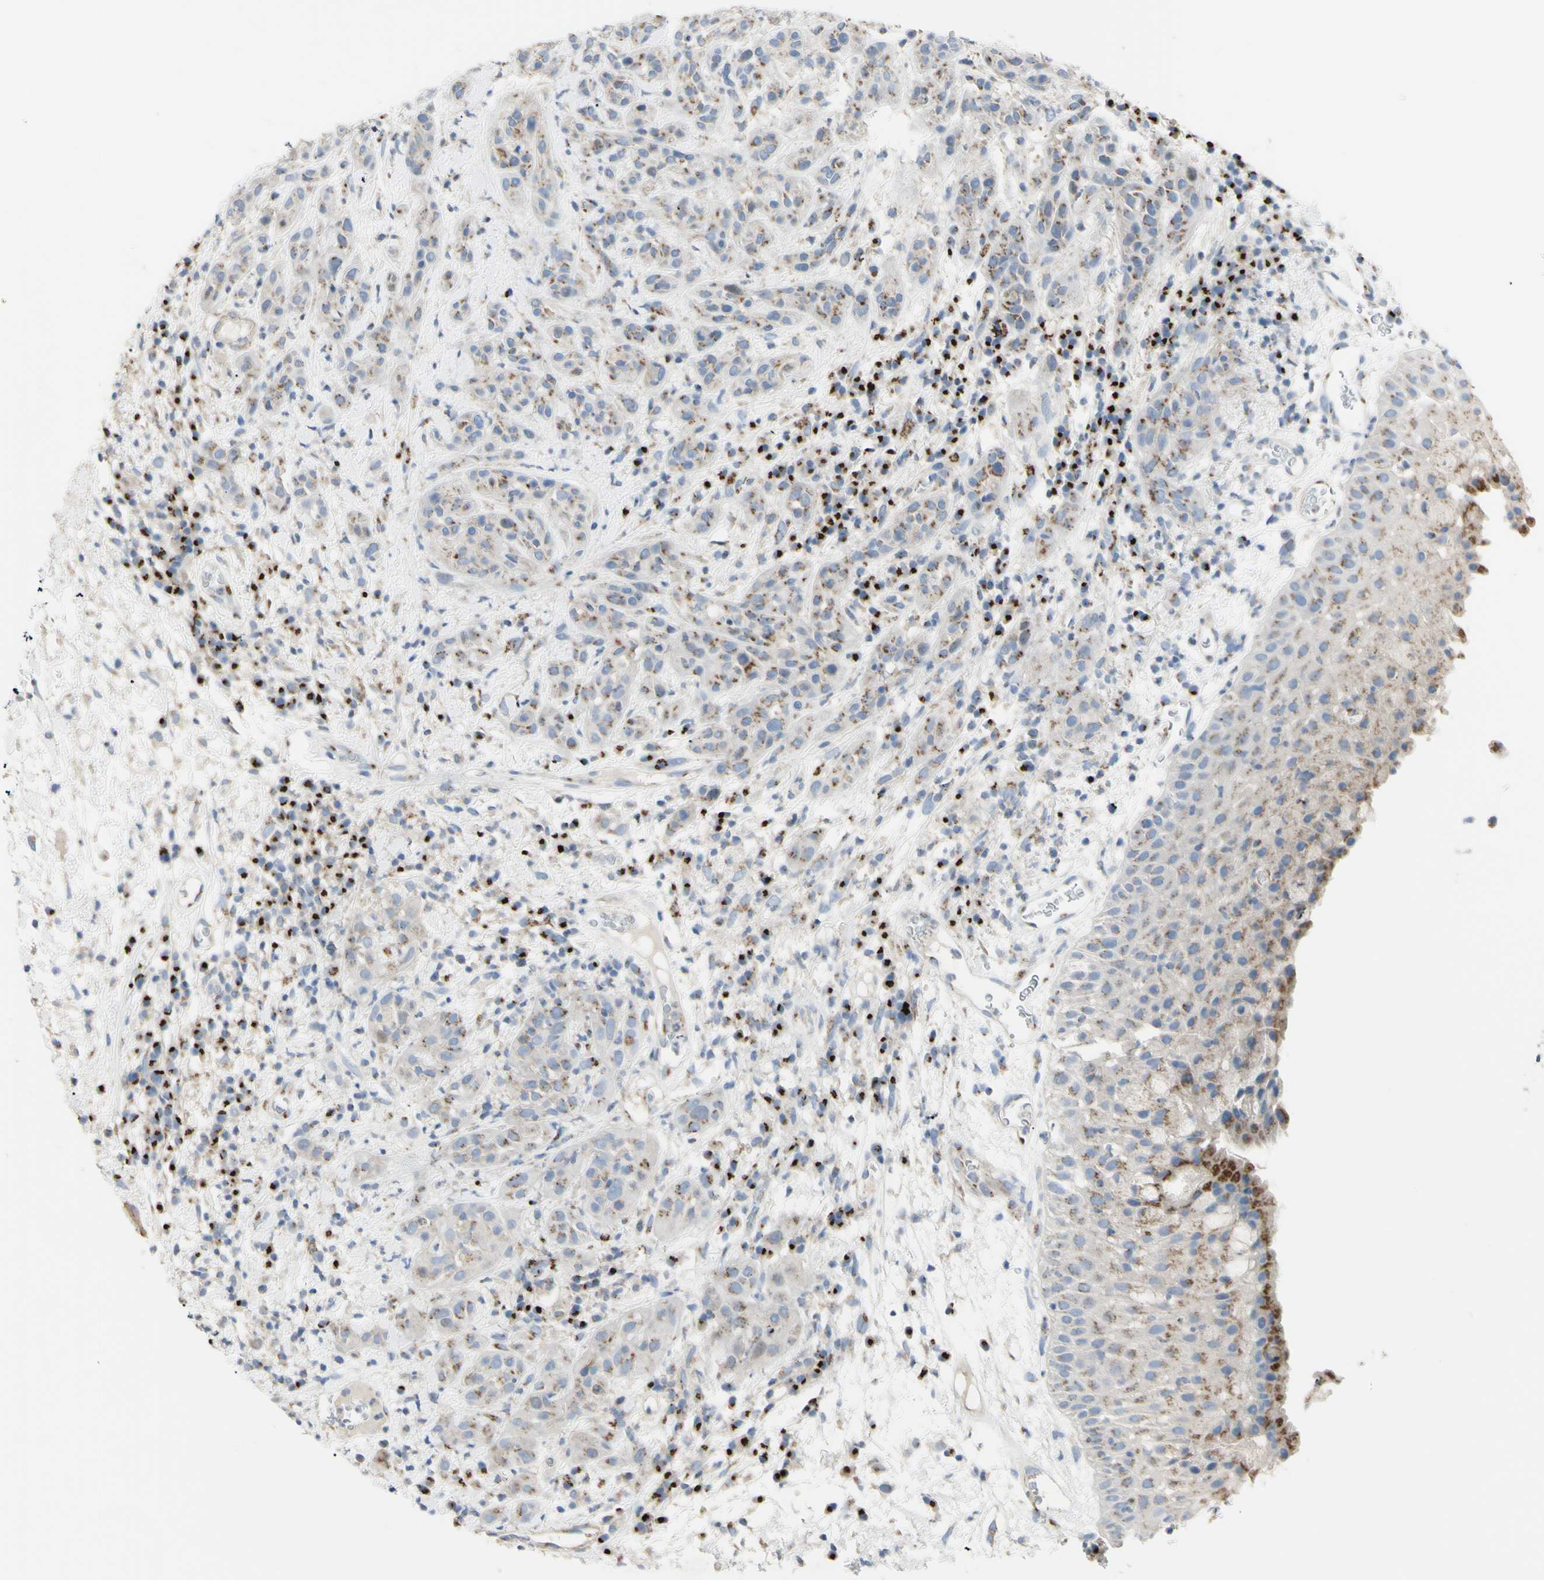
{"staining": {"intensity": "moderate", "quantity": "25%-75%", "location": "cytoplasmic/membranous"}, "tissue": "head and neck cancer", "cell_type": "Tumor cells", "image_type": "cancer", "snomed": [{"axis": "morphology", "description": "Squamous cell carcinoma, NOS"}, {"axis": "topography", "description": "Head-Neck"}], "caption": "The photomicrograph demonstrates staining of head and neck squamous cell carcinoma, revealing moderate cytoplasmic/membranous protein expression (brown color) within tumor cells.", "gene": "B4GALT3", "patient": {"sex": "male", "age": 62}}